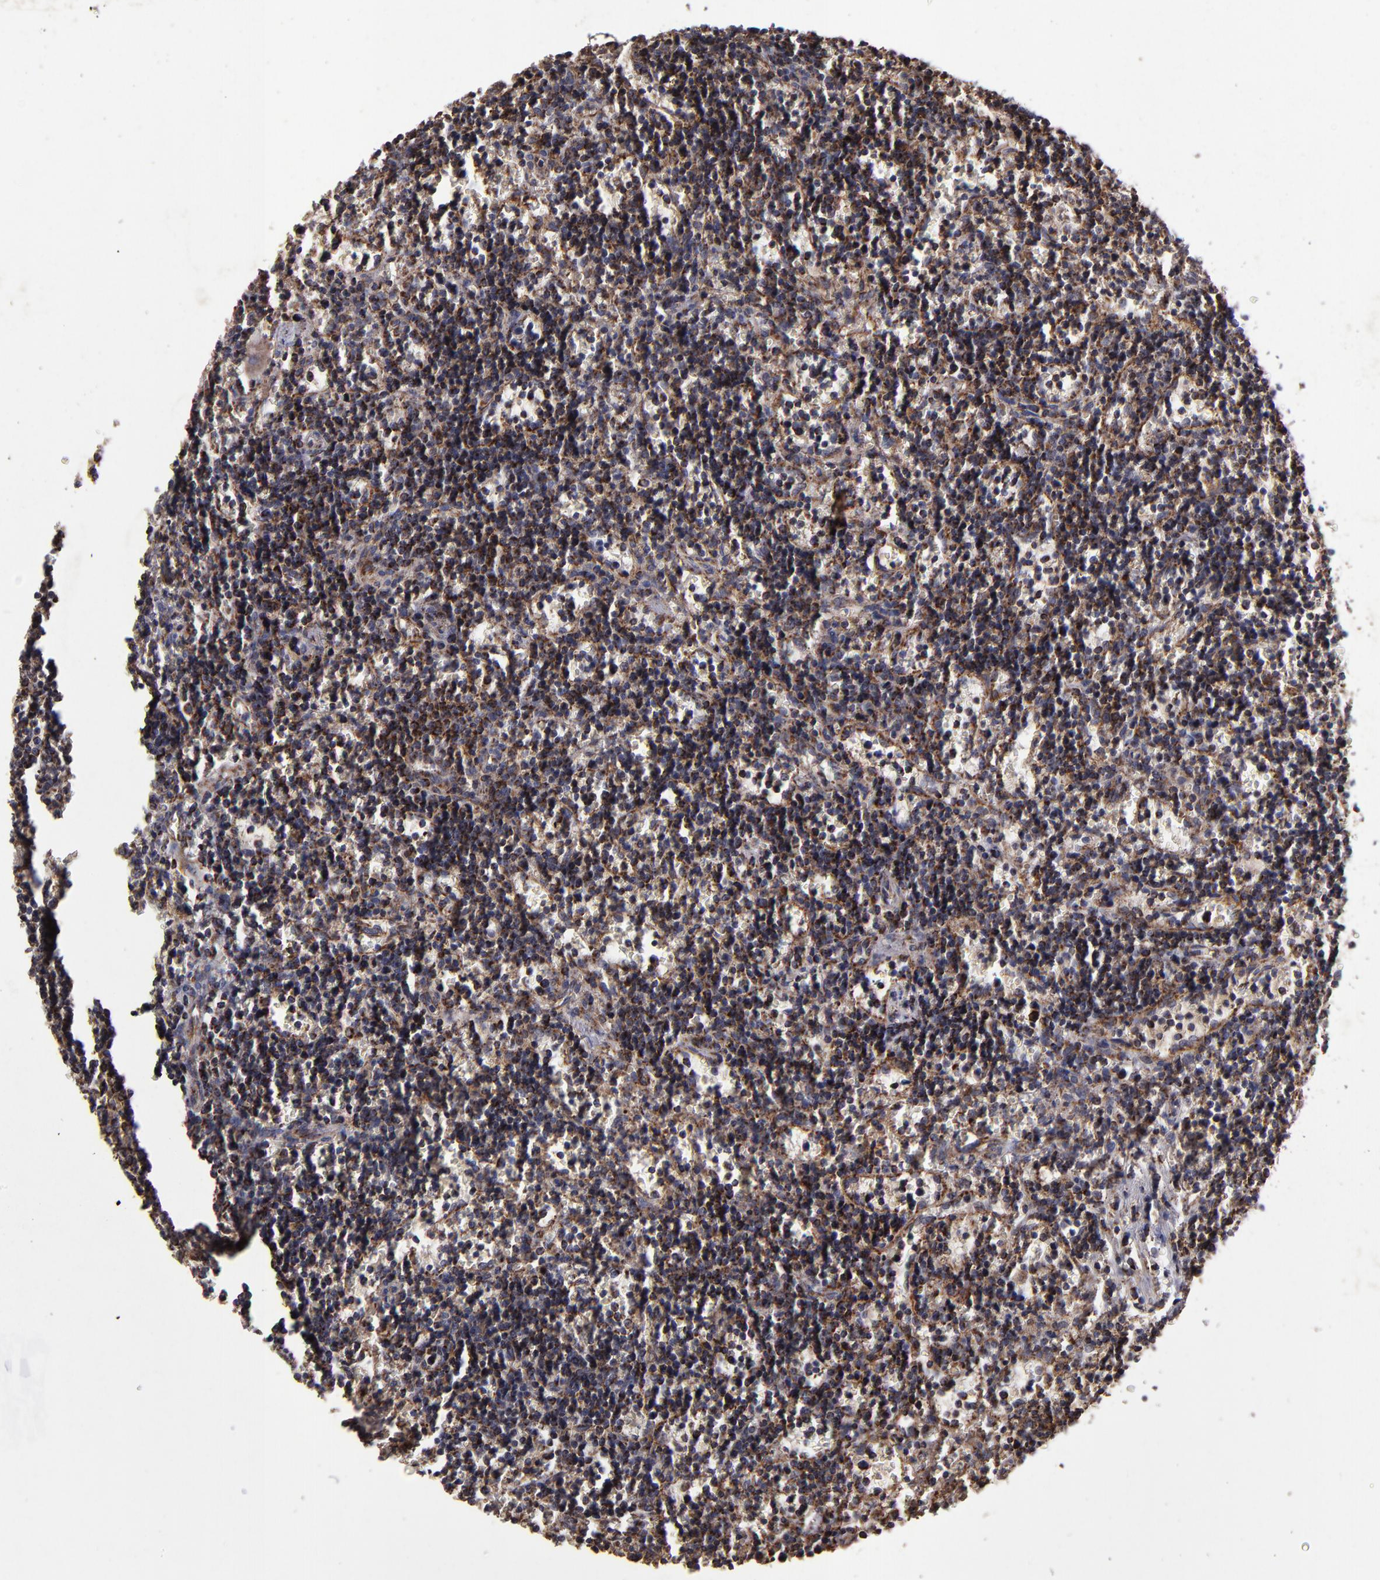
{"staining": {"intensity": "moderate", "quantity": ">75%", "location": "cytoplasmic/membranous"}, "tissue": "lymphoma", "cell_type": "Tumor cells", "image_type": "cancer", "snomed": [{"axis": "morphology", "description": "Malignant lymphoma, non-Hodgkin's type, Low grade"}, {"axis": "topography", "description": "Spleen"}], "caption": "An image of human low-grade malignant lymphoma, non-Hodgkin's type stained for a protein demonstrates moderate cytoplasmic/membranous brown staining in tumor cells.", "gene": "TIMM9", "patient": {"sex": "male", "age": 60}}